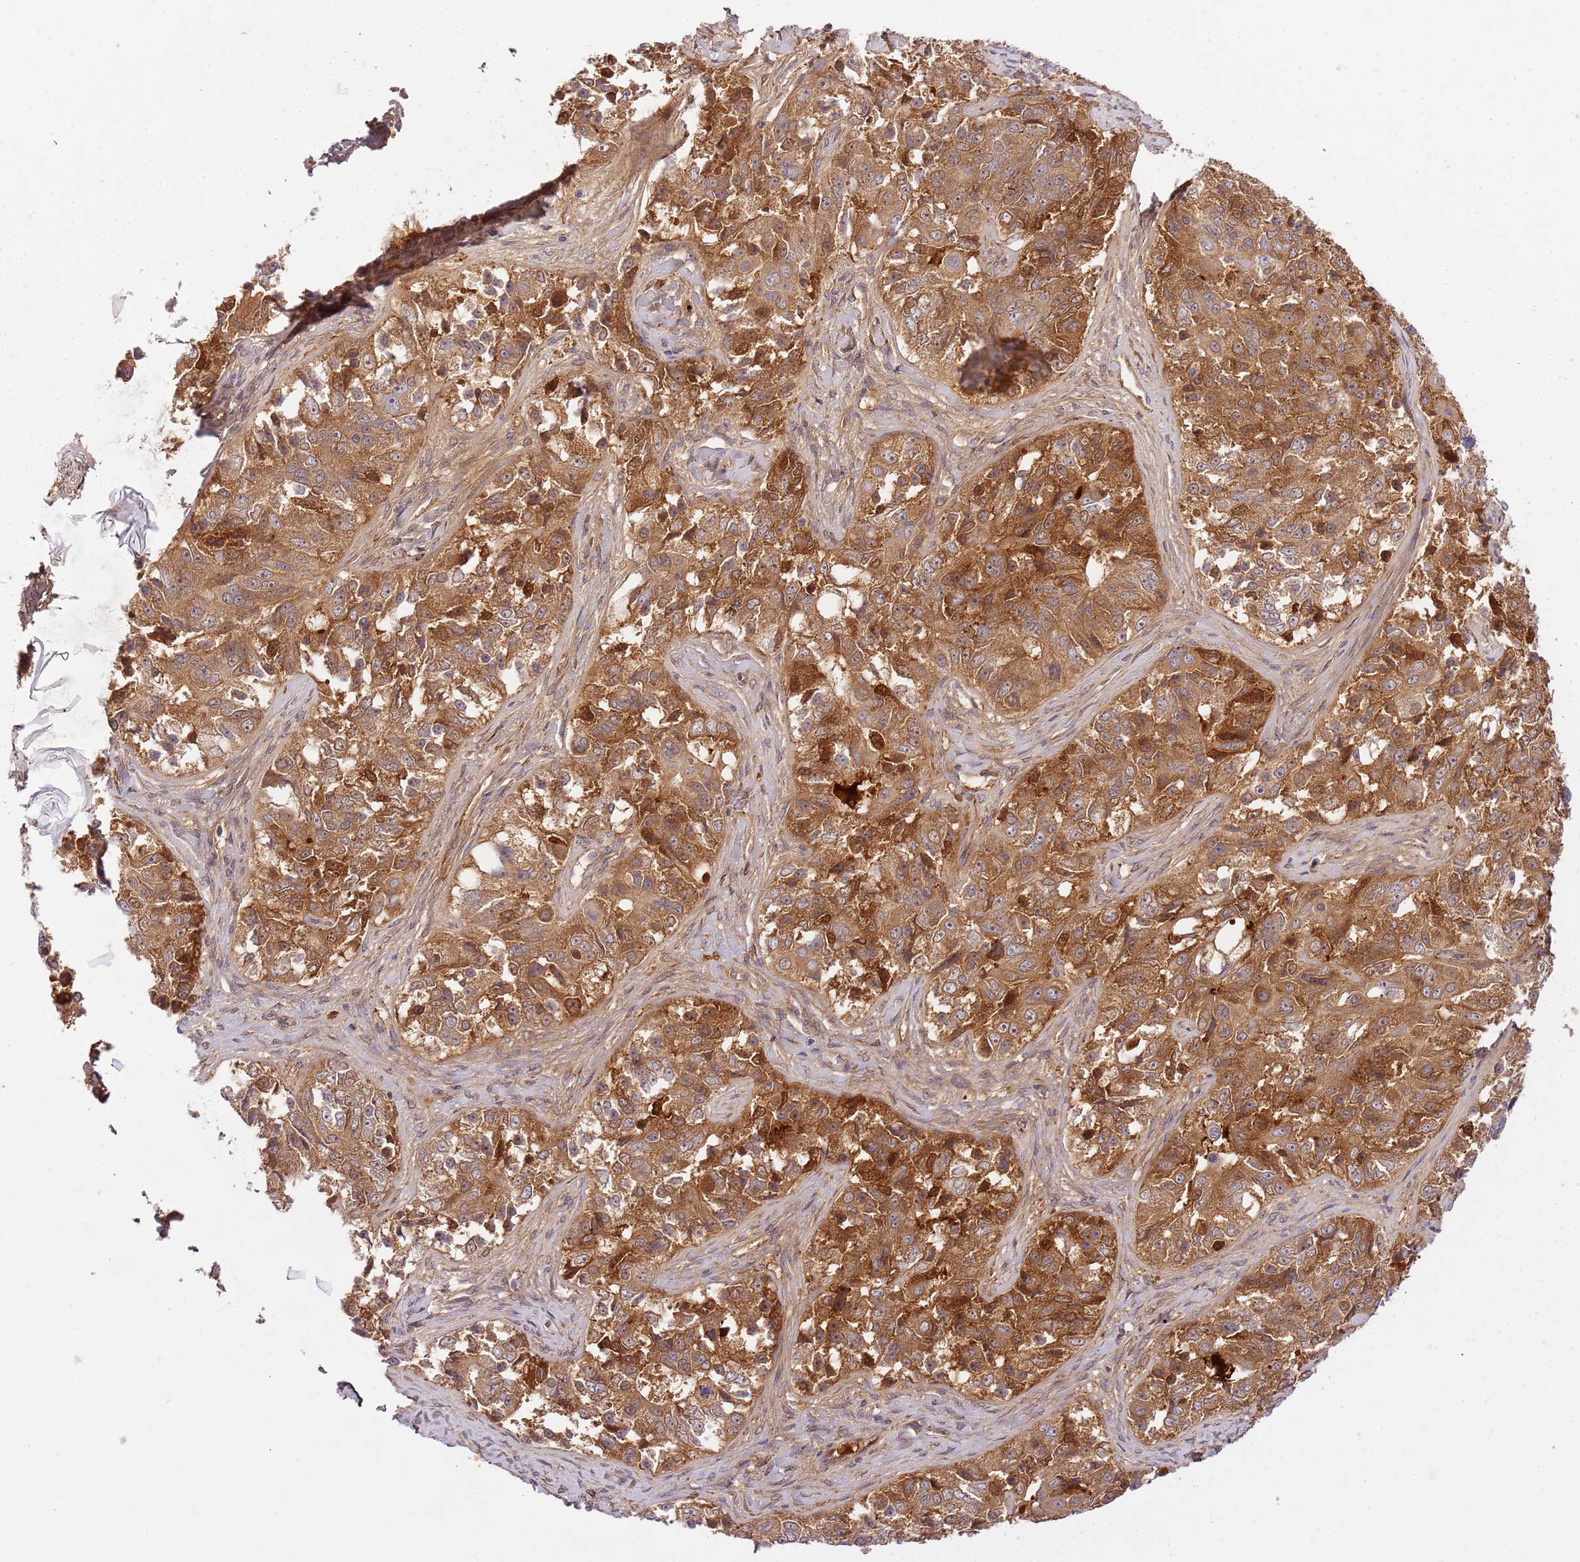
{"staining": {"intensity": "moderate", "quantity": ">75%", "location": "cytoplasmic/membranous"}, "tissue": "ovarian cancer", "cell_type": "Tumor cells", "image_type": "cancer", "snomed": [{"axis": "morphology", "description": "Carcinoma, endometroid"}, {"axis": "topography", "description": "Ovary"}], "caption": "A brown stain labels moderate cytoplasmic/membranous positivity of a protein in ovarian cancer tumor cells. (brown staining indicates protein expression, while blue staining denotes nuclei).", "gene": "C8G", "patient": {"sex": "female", "age": 51}}